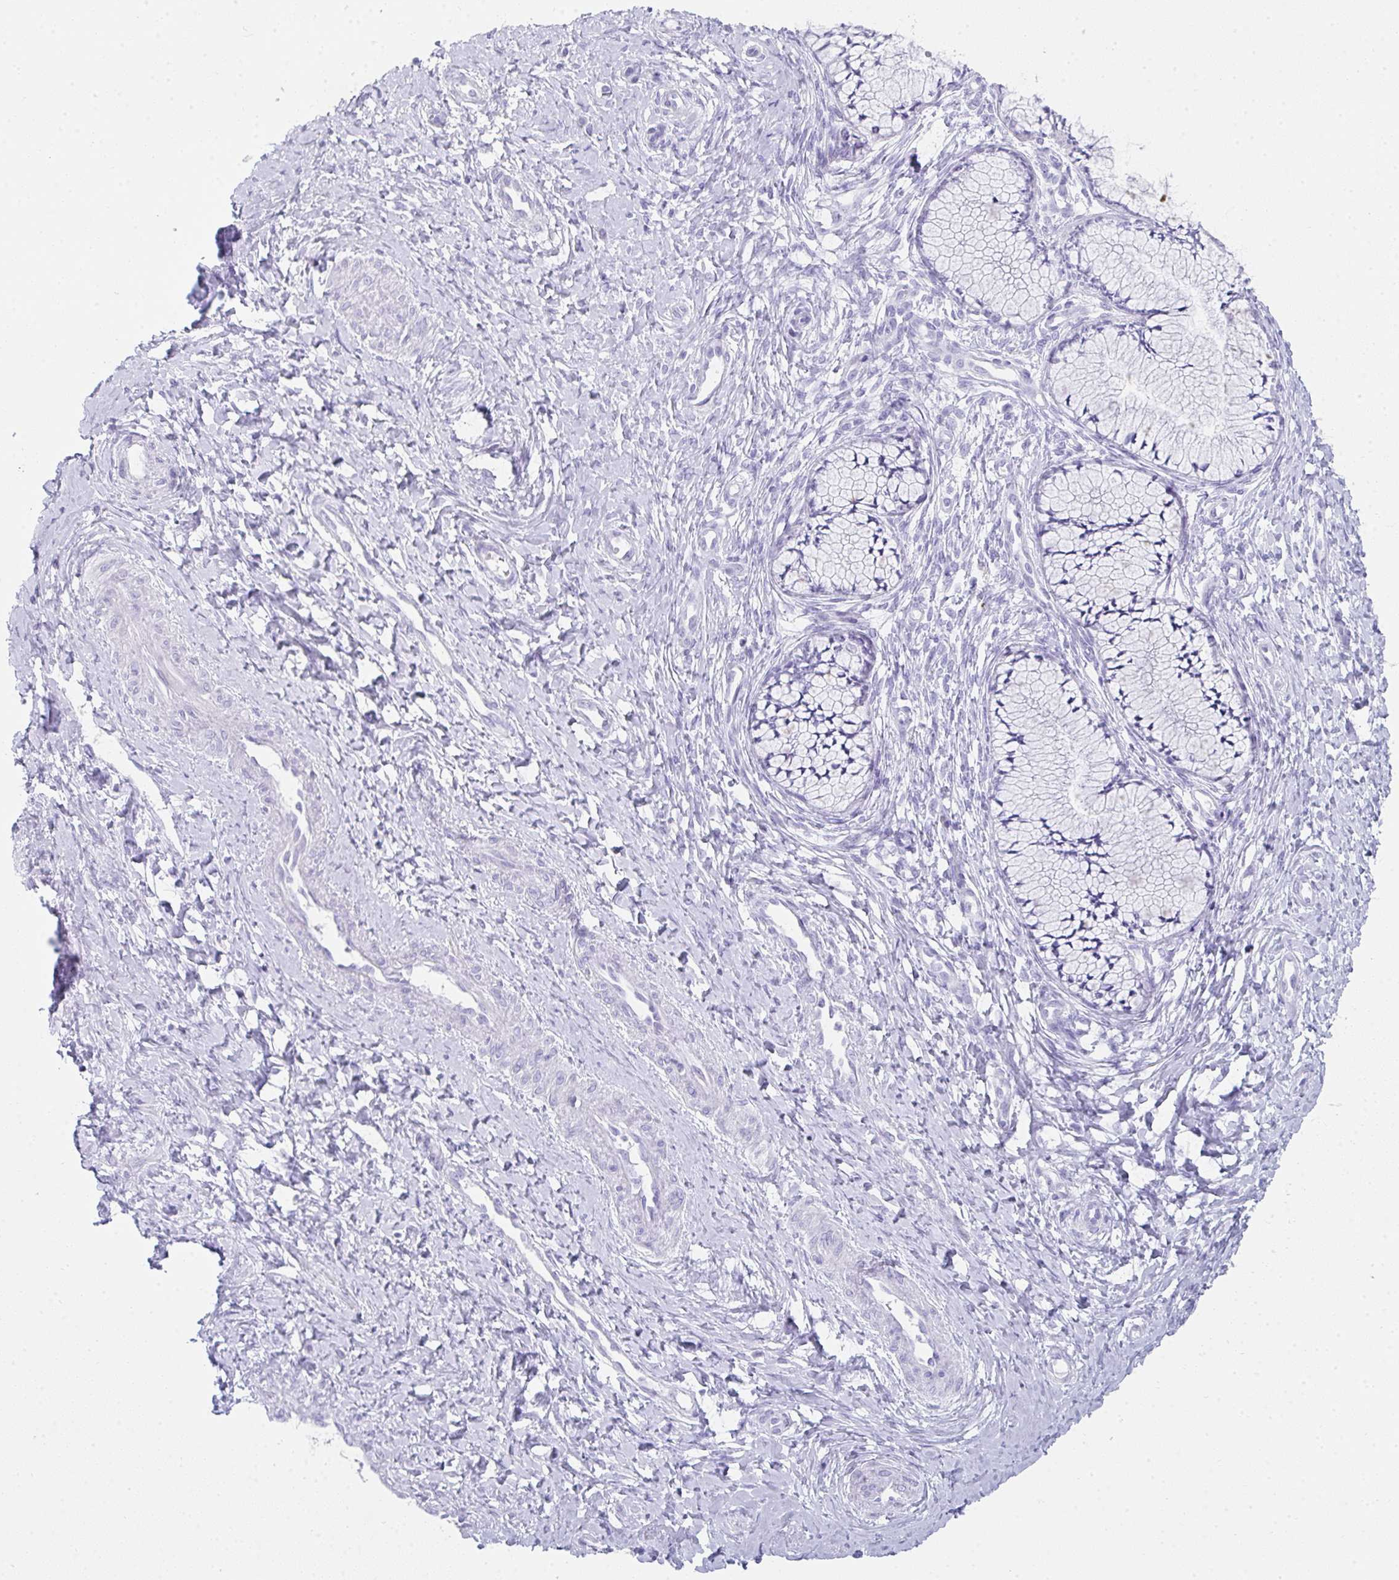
{"staining": {"intensity": "negative", "quantity": "none", "location": "none"}, "tissue": "cervix", "cell_type": "Glandular cells", "image_type": "normal", "snomed": [{"axis": "morphology", "description": "Normal tissue, NOS"}, {"axis": "topography", "description": "Cervix"}], "caption": "The histopathology image shows no staining of glandular cells in unremarkable cervix.", "gene": "RLF", "patient": {"sex": "female", "age": 37}}